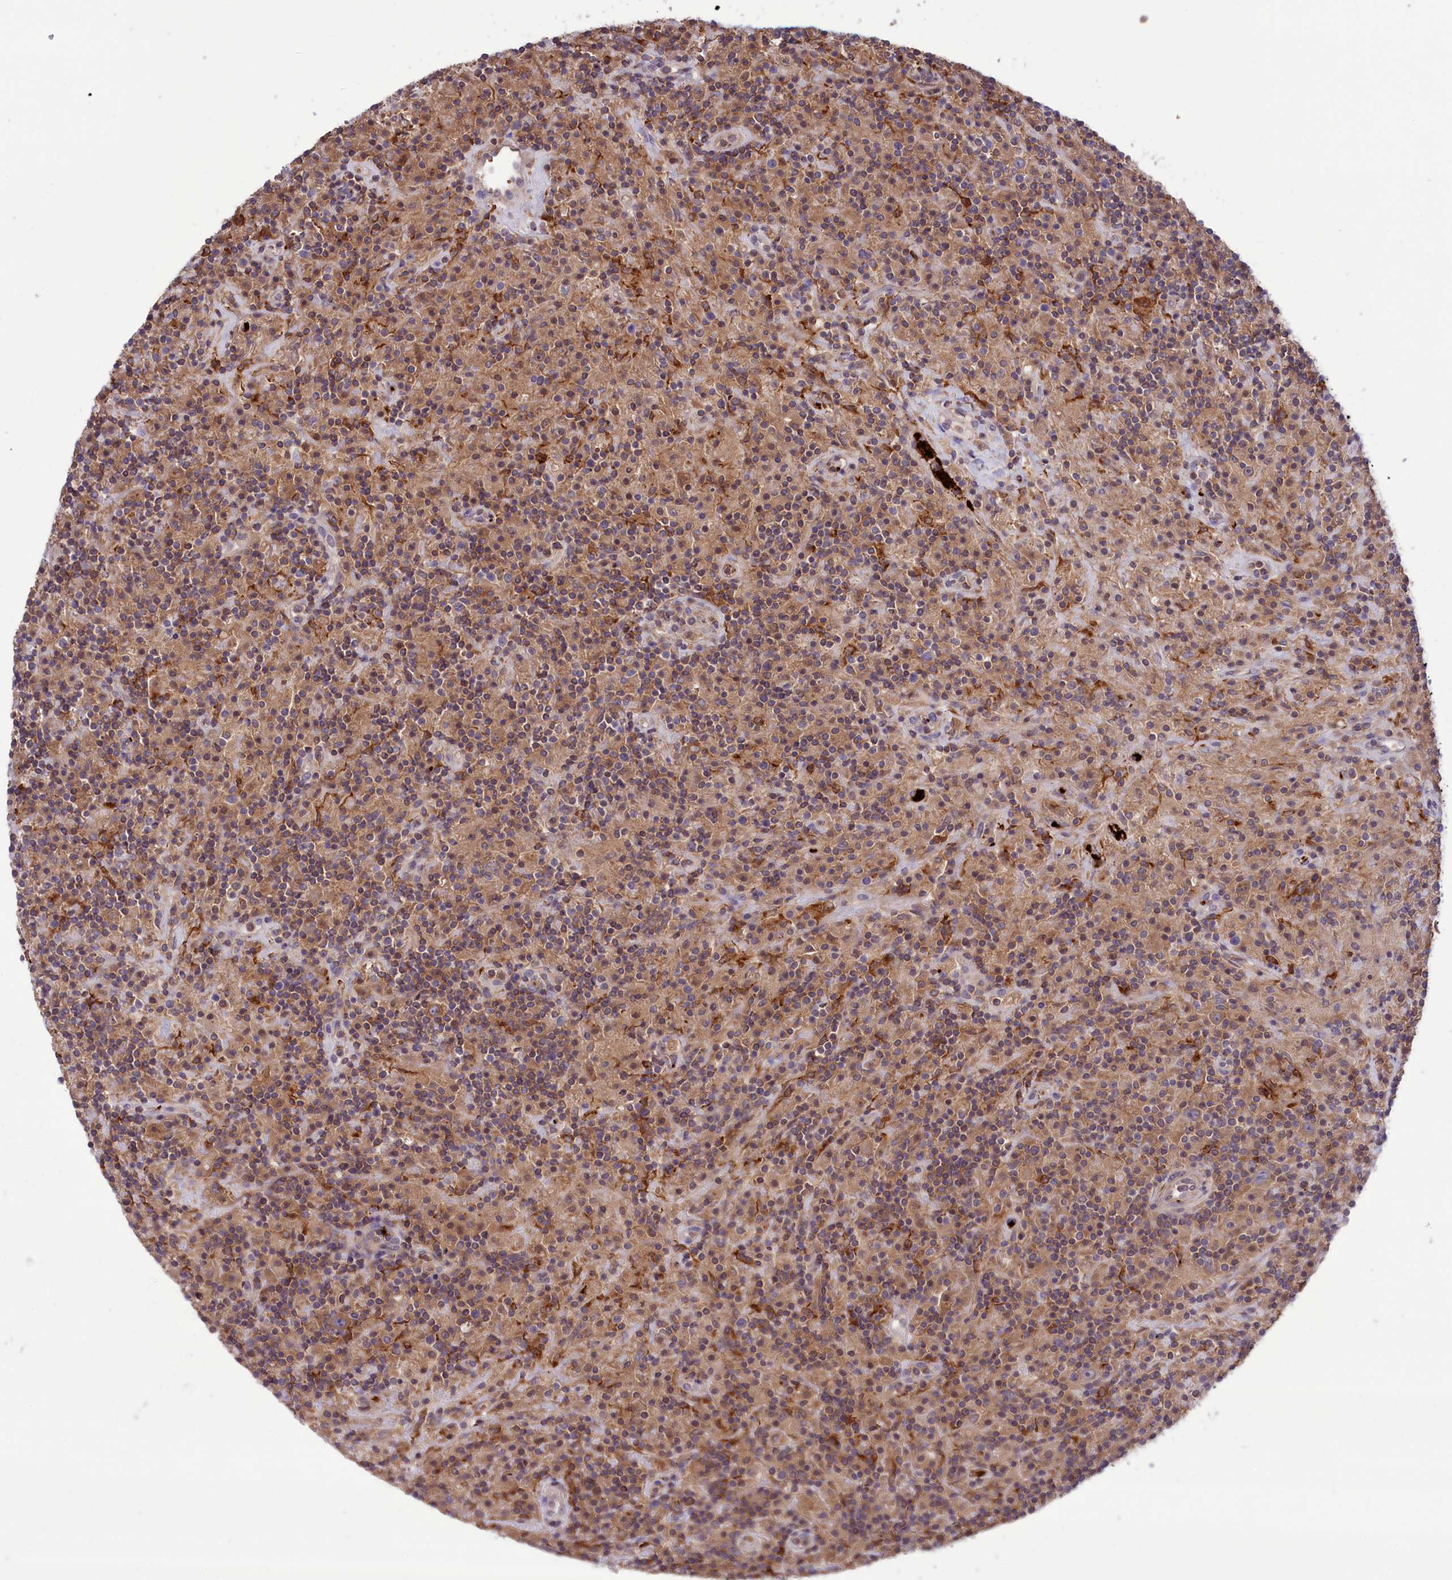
{"staining": {"intensity": "weak", "quantity": ">75%", "location": "cytoplasmic/membranous"}, "tissue": "lymphoma", "cell_type": "Tumor cells", "image_type": "cancer", "snomed": [{"axis": "morphology", "description": "Hodgkin's disease, NOS"}, {"axis": "topography", "description": "Lymph node"}], "caption": "Immunohistochemistry photomicrograph of Hodgkin's disease stained for a protein (brown), which shows low levels of weak cytoplasmic/membranous staining in about >75% of tumor cells.", "gene": "HEATR3", "patient": {"sex": "male", "age": 70}}